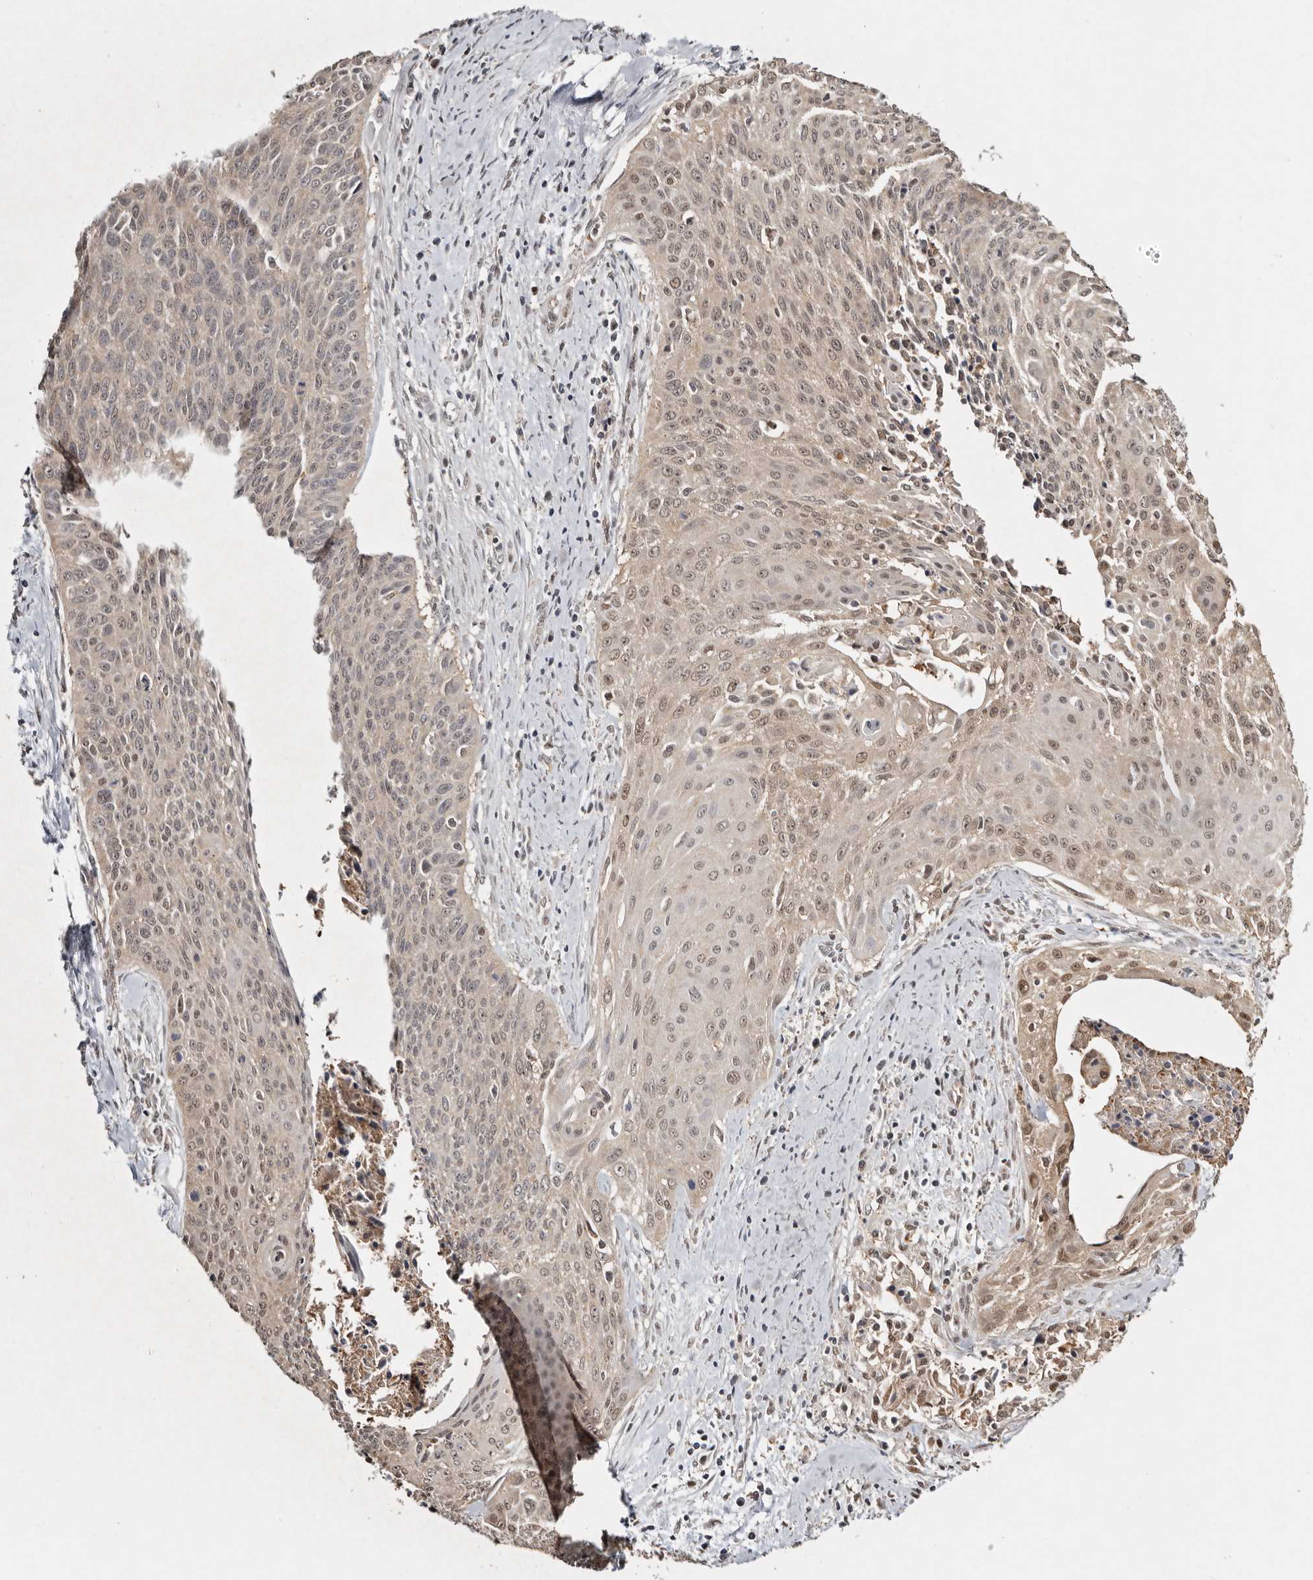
{"staining": {"intensity": "weak", "quantity": ">75%", "location": "nuclear"}, "tissue": "cervical cancer", "cell_type": "Tumor cells", "image_type": "cancer", "snomed": [{"axis": "morphology", "description": "Squamous cell carcinoma, NOS"}, {"axis": "topography", "description": "Cervix"}], "caption": "This micrograph shows immunohistochemistry staining of human cervical cancer (squamous cell carcinoma), with low weak nuclear expression in about >75% of tumor cells.", "gene": "PSMA5", "patient": {"sex": "female", "age": 55}}